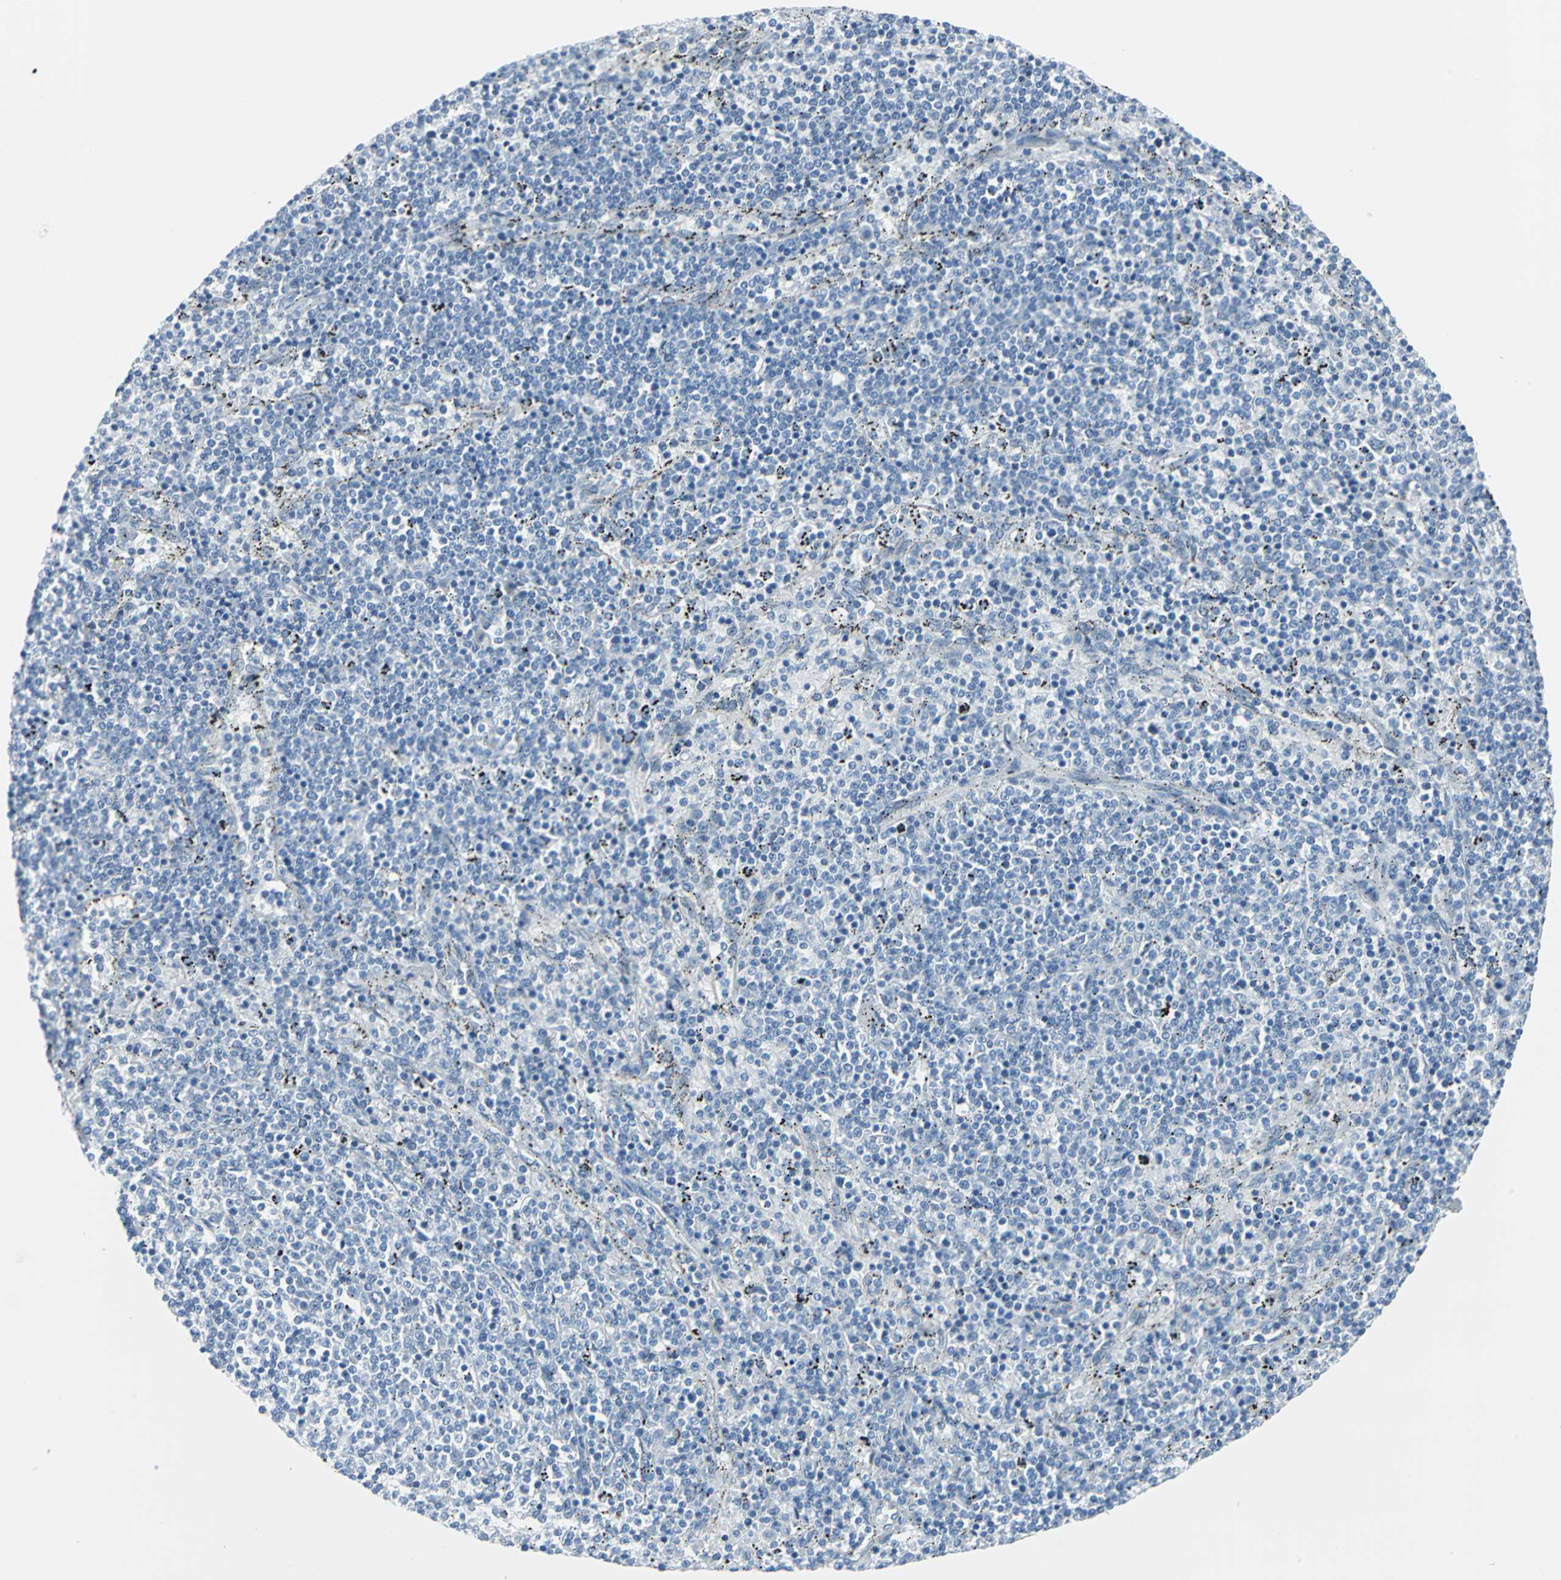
{"staining": {"intensity": "negative", "quantity": "none", "location": "none"}, "tissue": "lymphoma", "cell_type": "Tumor cells", "image_type": "cancer", "snomed": [{"axis": "morphology", "description": "Malignant lymphoma, non-Hodgkin's type, Low grade"}, {"axis": "topography", "description": "Spleen"}], "caption": "Micrograph shows no protein positivity in tumor cells of lymphoma tissue. The staining was performed using DAB to visualize the protein expression in brown, while the nuclei were stained in blue with hematoxylin (Magnification: 20x).", "gene": "CYB5A", "patient": {"sex": "female", "age": 50}}